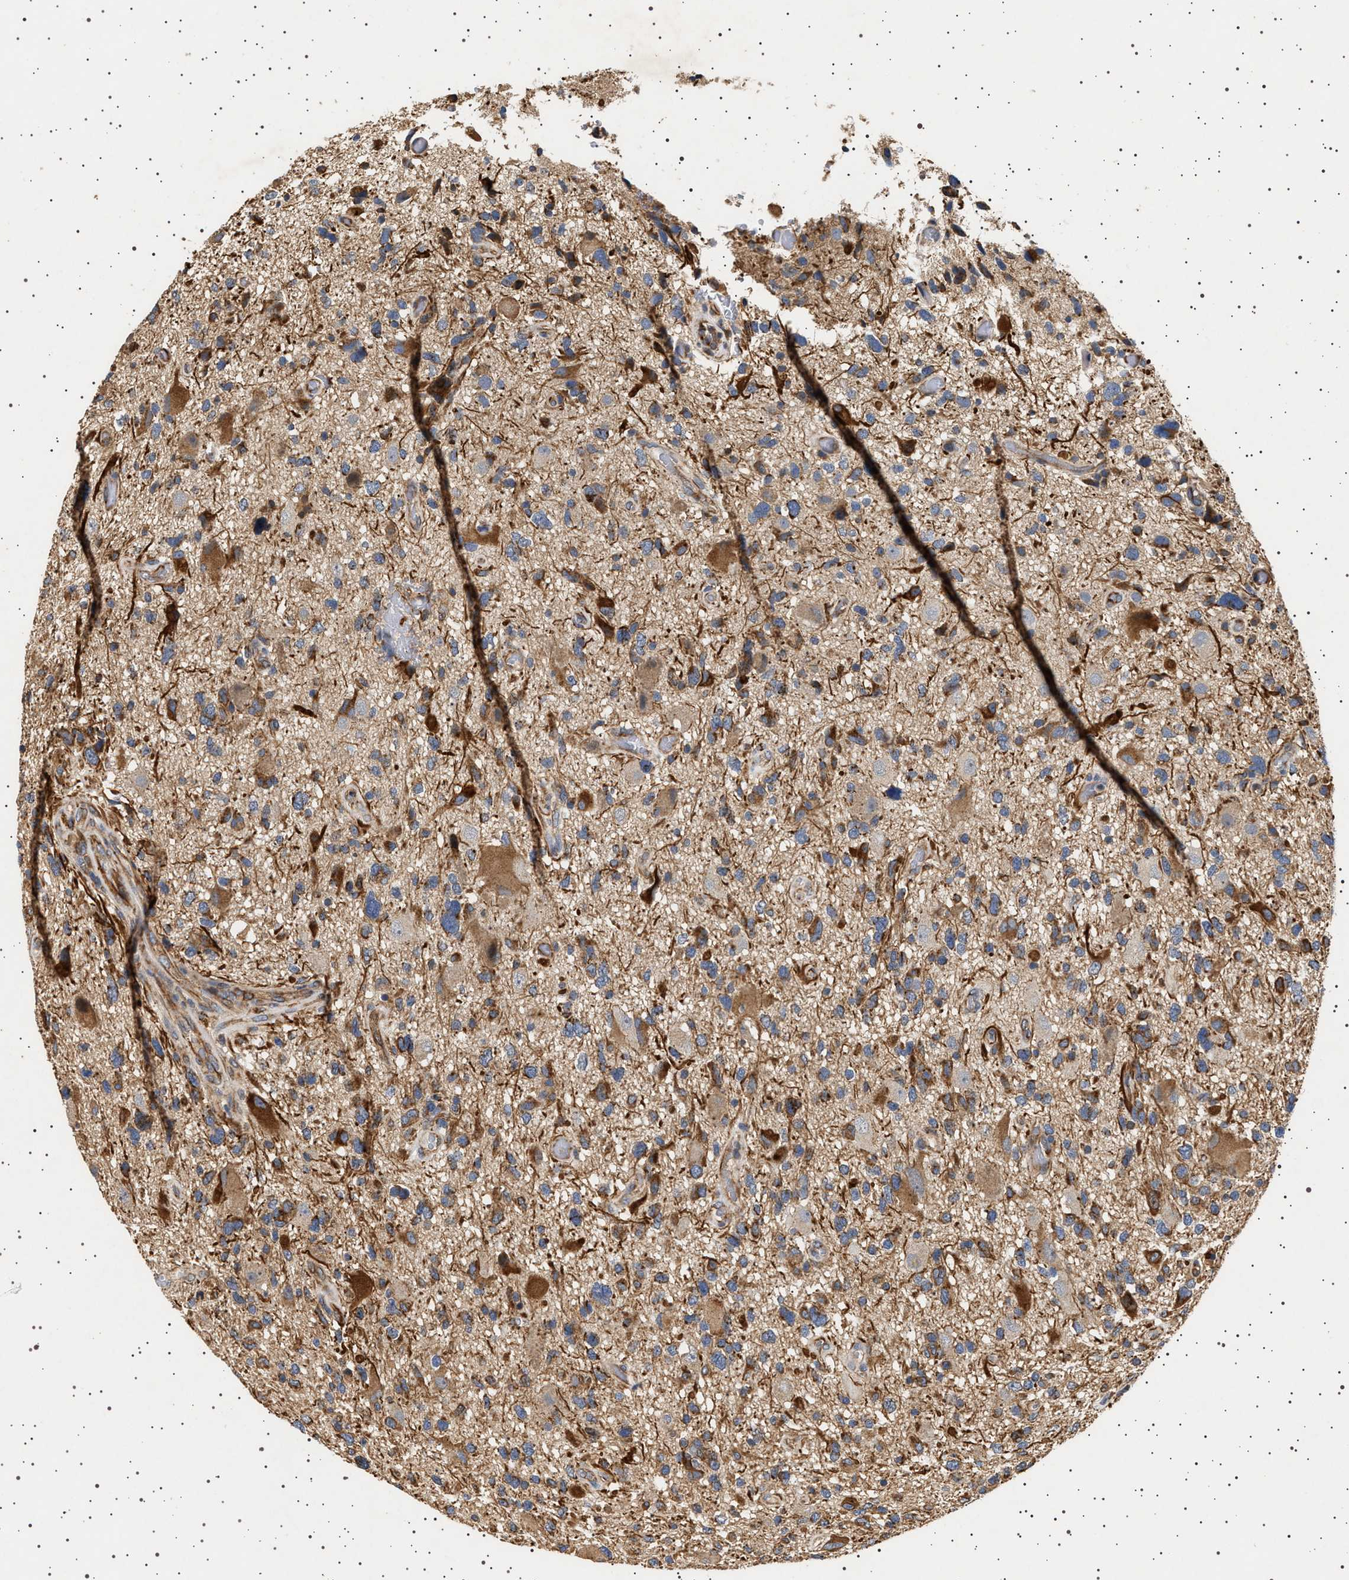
{"staining": {"intensity": "moderate", "quantity": ">75%", "location": "cytoplasmic/membranous"}, "tissue": "glioma", "cell_type": "Tumor cells", "image_type": "cancer", "snomed": [{"axis": "morphology", "description": "Glioma, malignant, High grade"}, {"axis": "topography", "description": "Brain"}], "caption": "Immunohistochemistry staining of glioma, which displays medium levels of moderate cytoplasmic/membranous staining in about >75% of tumor cells indicating moderate cytoplasmic/membranous protein staining. The staining was performed using DAB (brown) for protein detection and nuclei were counterstained in hematoxylin (blue).", "gene": "TRUB2", "patient": {"sex": "male", "age": 33}}